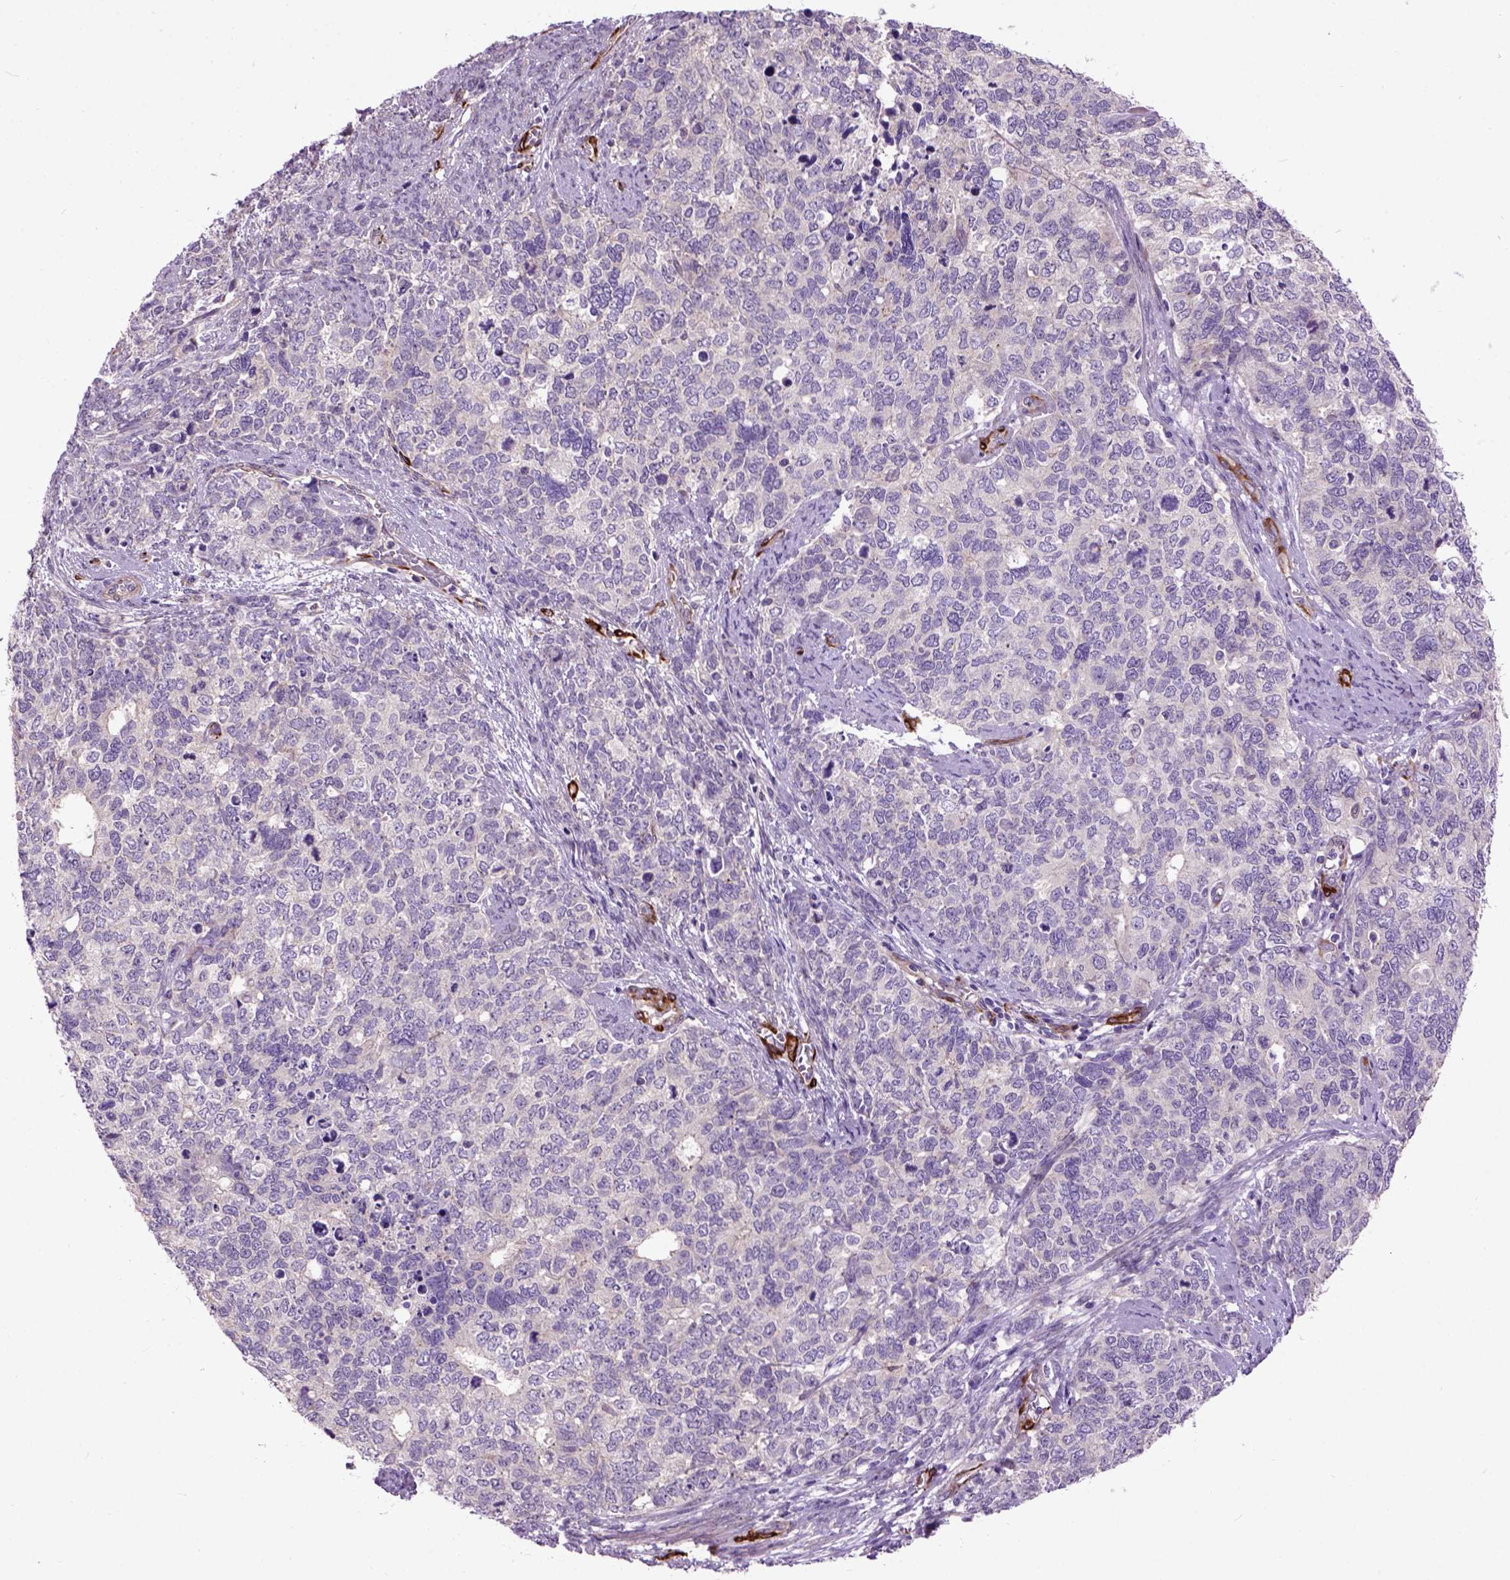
{"staining": {"intensity": "negative", "quantity": "none", "location": "none"}, "tissue": "cervical cancer", "cell_type": "Tumor cells", "image_type": "cancer", "snomed": [{"axis": "morphology", "description": "Squamous cell carcinoma, NOS"}, {"axis": "topography", "description": "Cervix"}], "caption": "Immunohistochemistry (IHC) histopathology image of human cervical cancer stained for a protein (brown), which shows no expression in tumor cells.", "gene": "MAPT", "patient": {"sex": "female", "age": 63}}